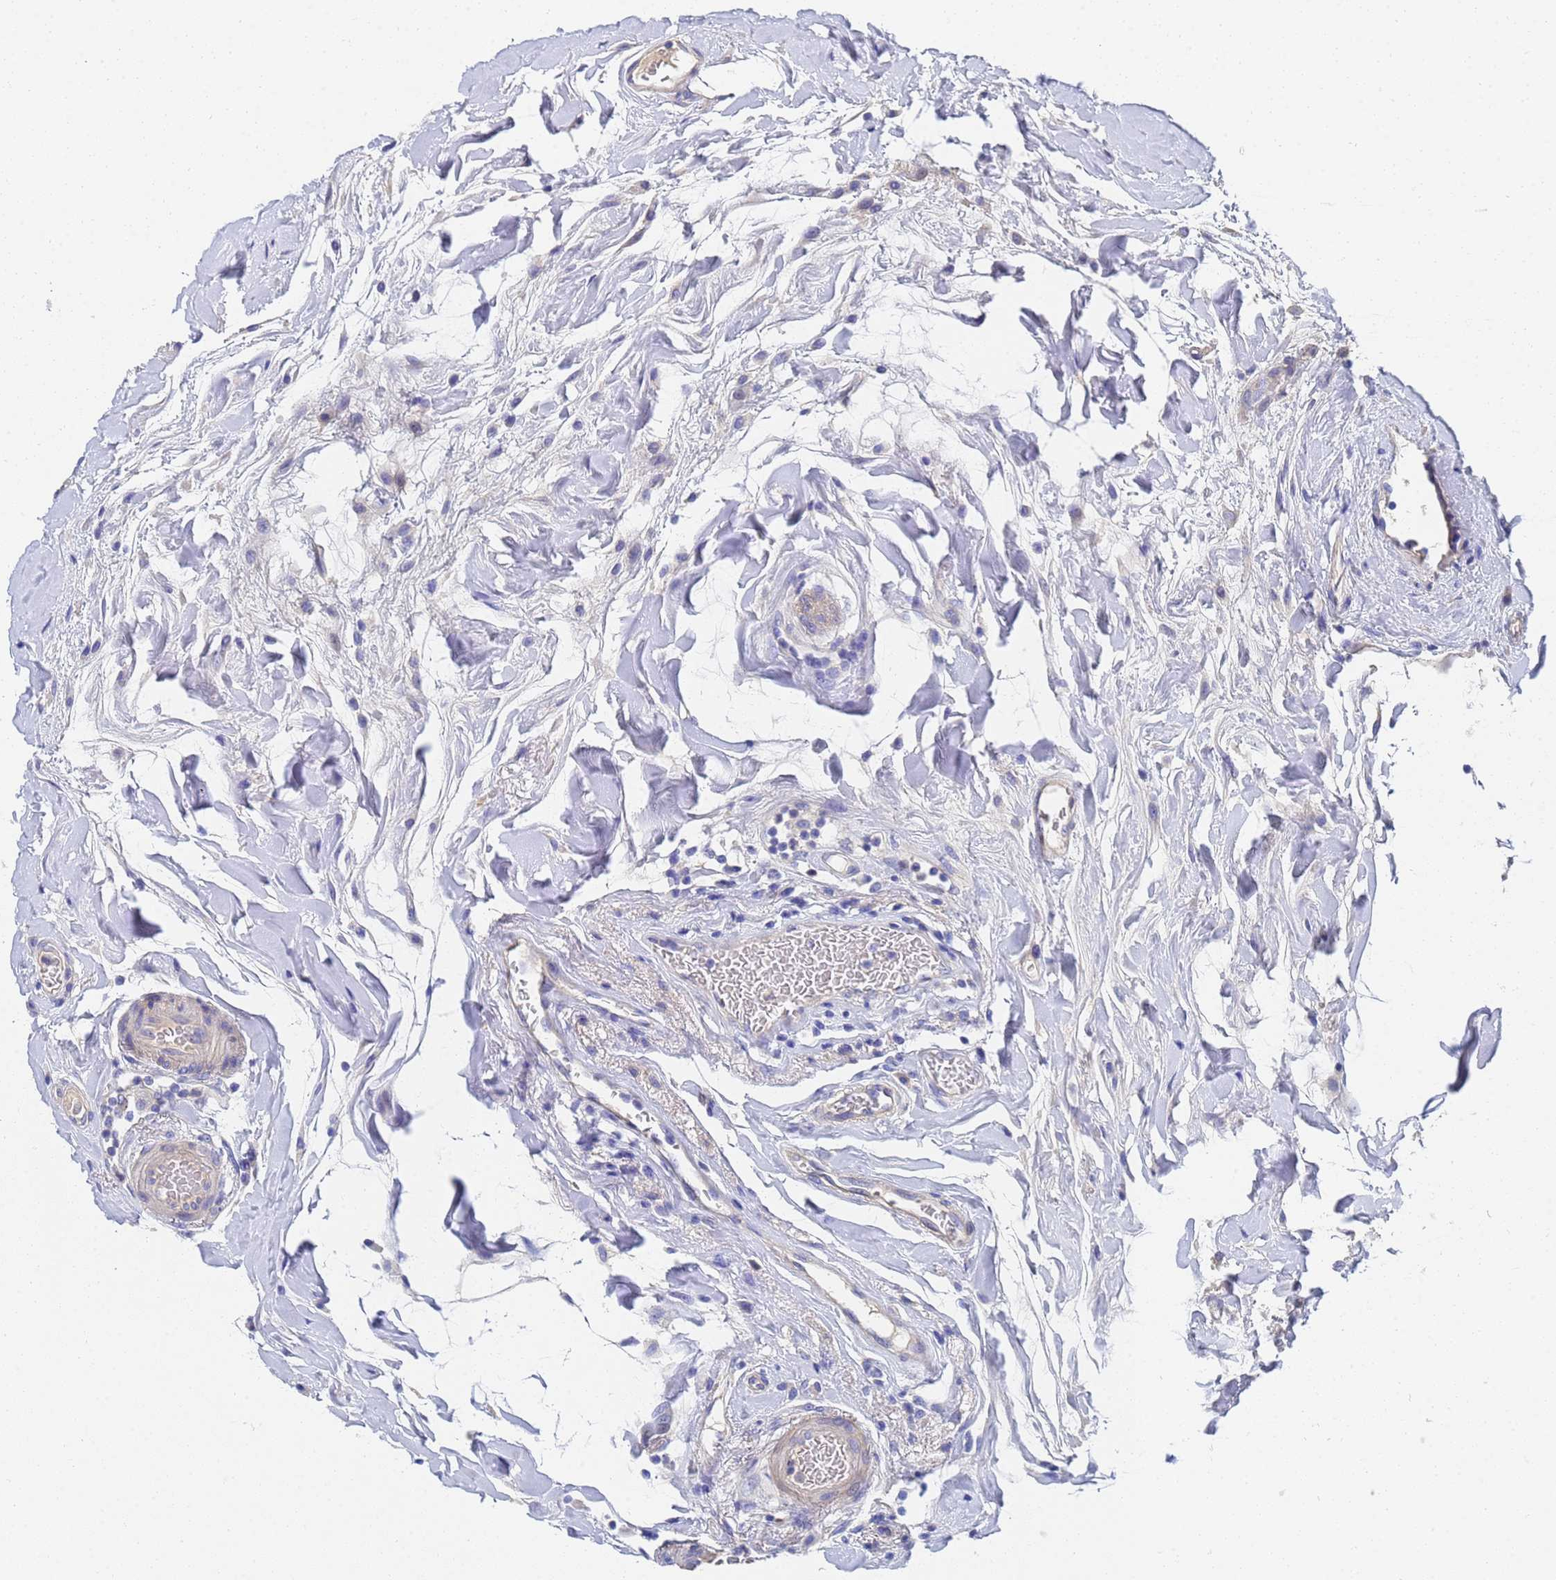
{"staining": {"intensity": "weak", "quantity": "25%-75%", "location": "cytoplasmic/membranous"}, "tissue": "colon", "cell_type": "Endothelial cells", "image_type": "normal", "snomed": [{"axis": "morphology", "description": "Normal tissue, NOS"}, {"axis": "topography", "description": "Colon"}], "caption": "Approximately 25%-75% of endothelial cells in benign colon reveal weak cytoplasmic/membranous protein expression as visualized by brown immunohistochemical staining.", "gene": "LBX2", "patient": {"sex": "female", "age": 79}}